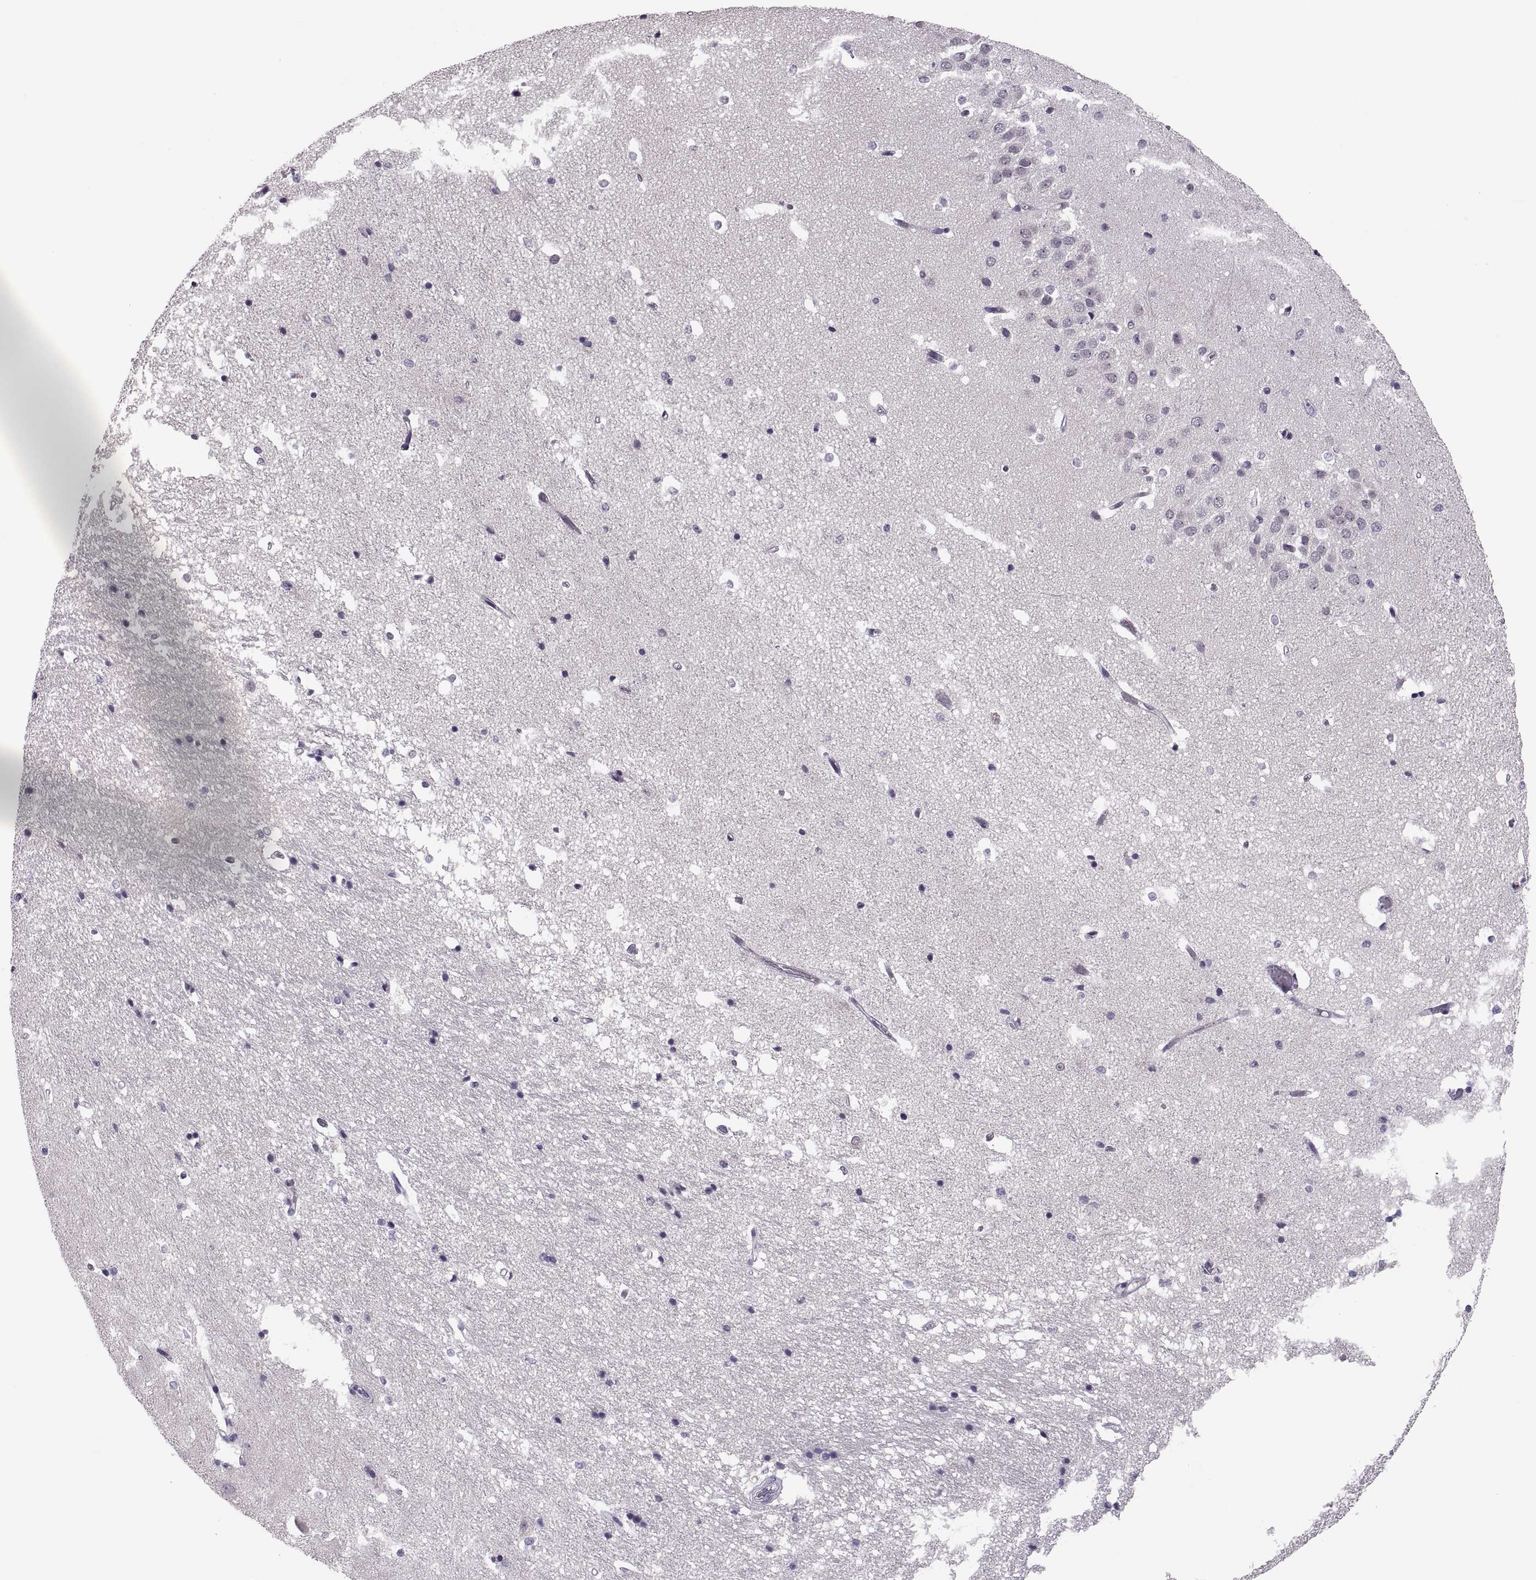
{"staining": {"intensity": "negative", "quantity": "none", "location": "none"}, "tissue": "hippocampus", "cell_type": "Glial cells", "image_type": "normal", "snomed": [{"axis": "morphology", "description": "Normal tissue, NOS"}, {"axis": "topography", "description": "Hippocampus"}], "caption": "Immunohistochemical staining of benign human hippocampus exhibits no significant expression in glial cells.", "gene": "ADH6", "patient": {"sex": "male", "age": 44}}